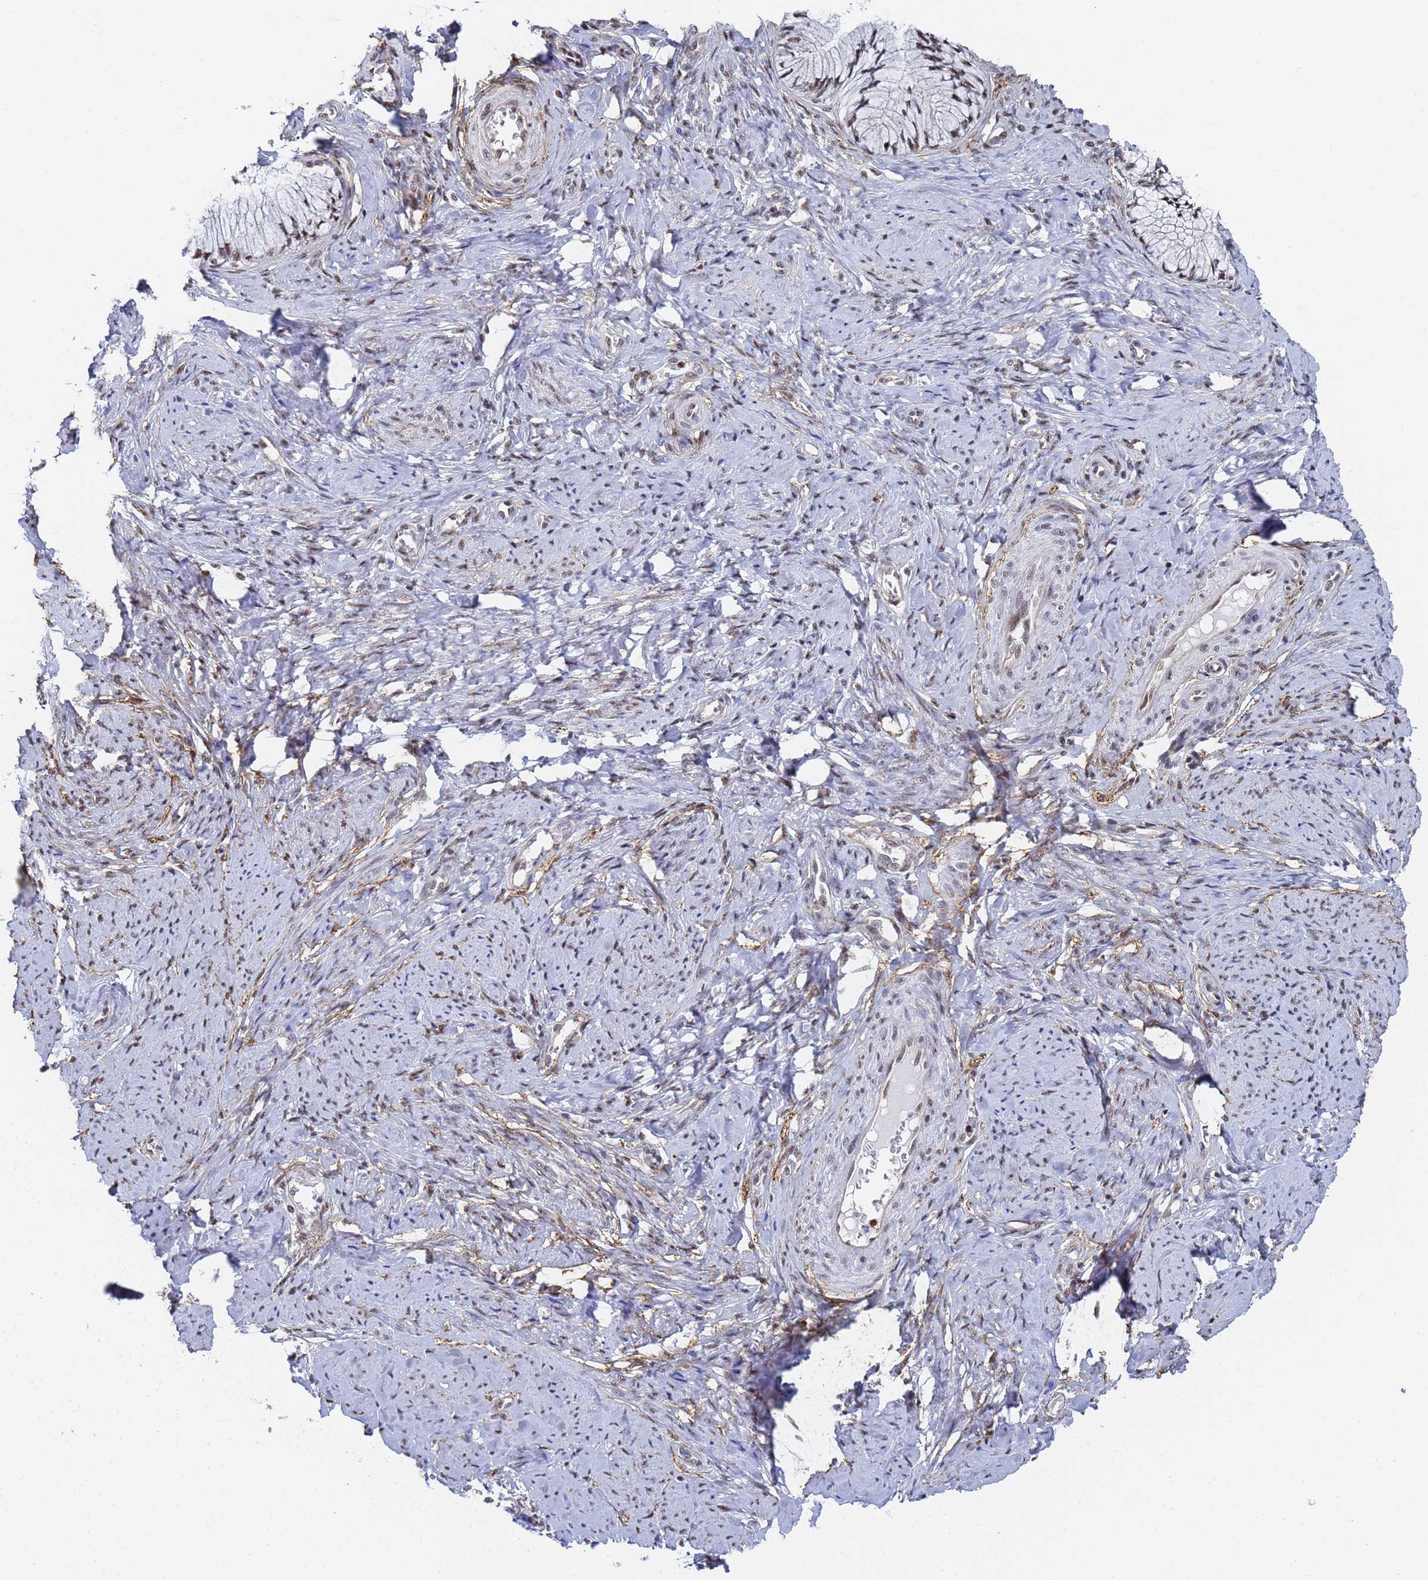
{"staining": {"intensity": "strong", "quantity": ">75%", "location": "nuclear"}, "tissue": "cervix", "cell_type": "Glandular cells", "image_type": "normal", "snomed": [{"axis": "morphology", "description": "Normal tissue, NOS"}, {"axis": "topography", "description": "Cervix"}], "caption": "The micrograph displays a brown stain indicating the presence of a protein in the nuclear of glandular cells in cervix. (IHC, brightfield microscopy, high magnification).", "gene": "PRRT4", "patient": {"sex": "female", "age": 42}}